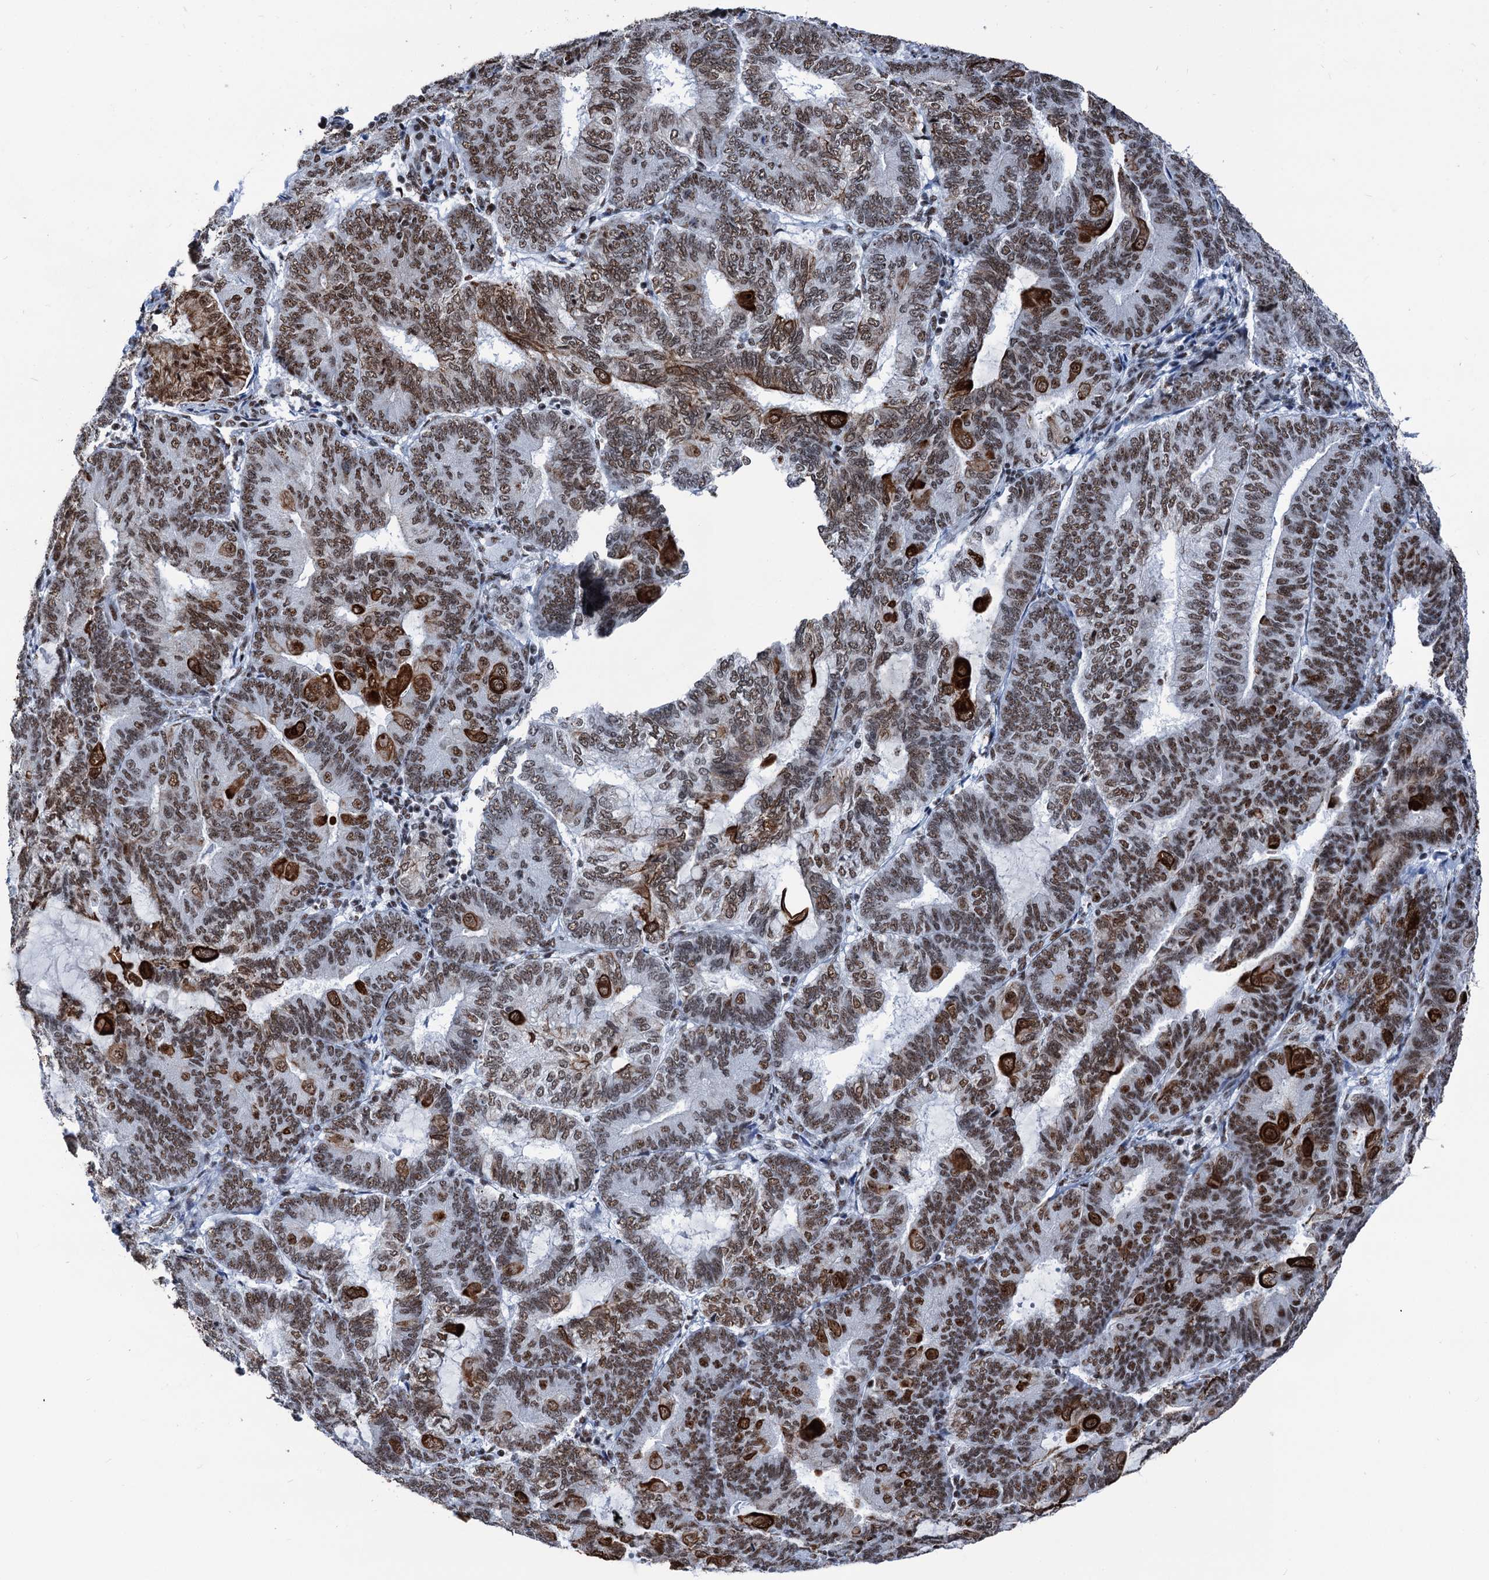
{"staining": {"intensity": "strong", "quantity": ">75%", "location": "nuclear"}, "tissue": "endometrial cancer", "cell_type": "Tumor cells", "image_type": "cancer", "snomed": [{"axis": "morphology", "description": "Adenocarcinoma, NOS"}, {"axis": "topography", "description": "Endometrium"}], "caption": "The micrograph shows immunohistochemical staining of adenocarcinoma (endometrial). There is strong nuclear staining is present in approximately >75% of tumor cells.", "gene": "DDX23", "patient": {"sex": "female", "age": 81}}